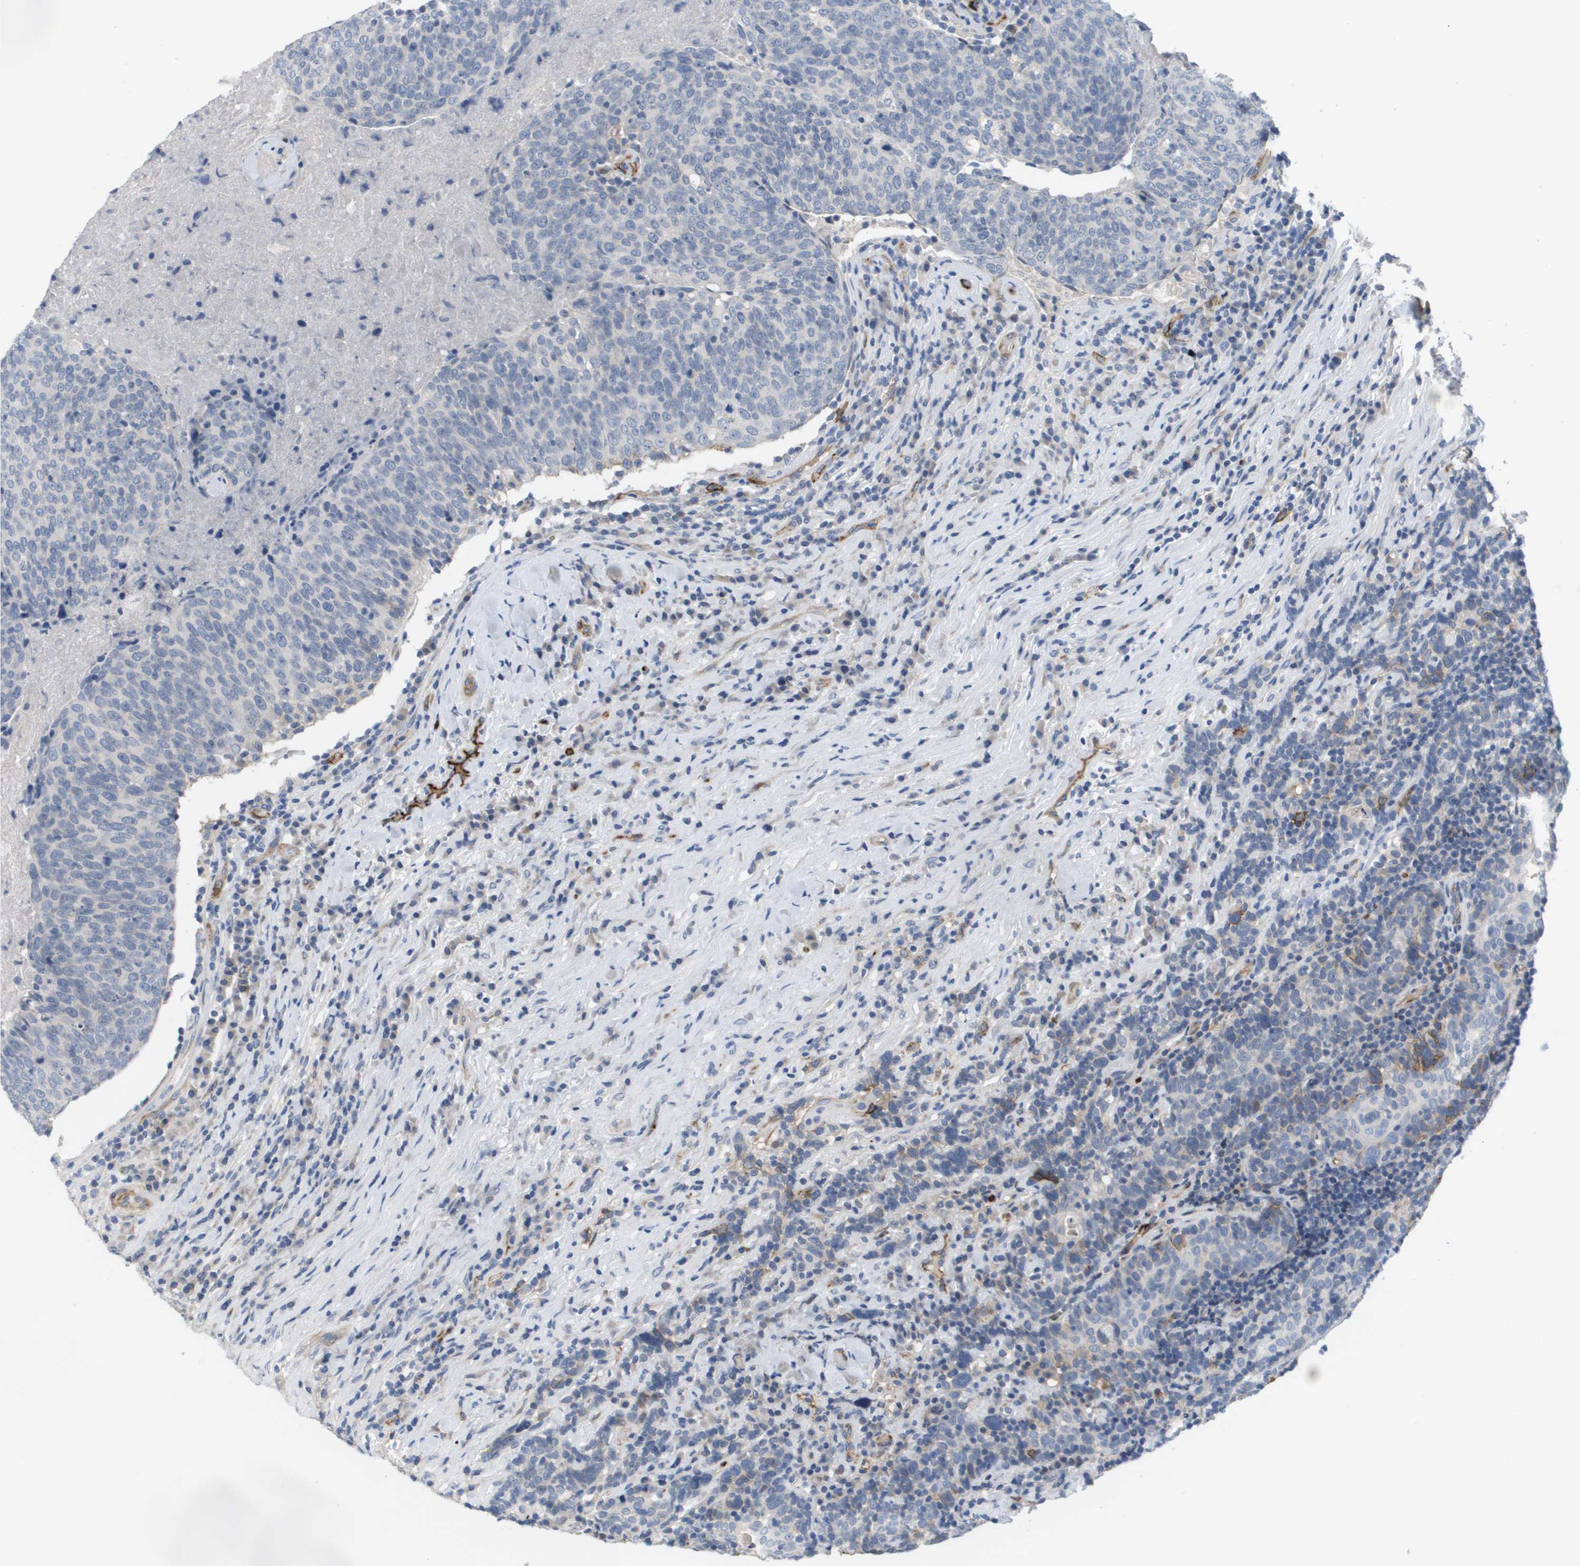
{"staining": {"intensity": "negative", "quantity": "none", "location": "none"}, "tissue": "head and neck cancer", "cell_type": "Tumor cells", "image_type": "cancer", "snomed": [{"axis": "morphology", "description": "Squamous cell carcinoma, NOS"}, {"axis": "morphology", "description": "Squamous cell carcinoma, metastatic, NOS"}, {"axis": "topography", "description": "Lymph node"}, {"axis": "topography", "description": "Head-Neck"}], "caption": "Micrograph shows no significant protein expression in tumor cells of metastatic squamous cell carcinoma (head and neck).", "gene": "ANGPT2", "patient": {"sex": "male", "age": 62}}